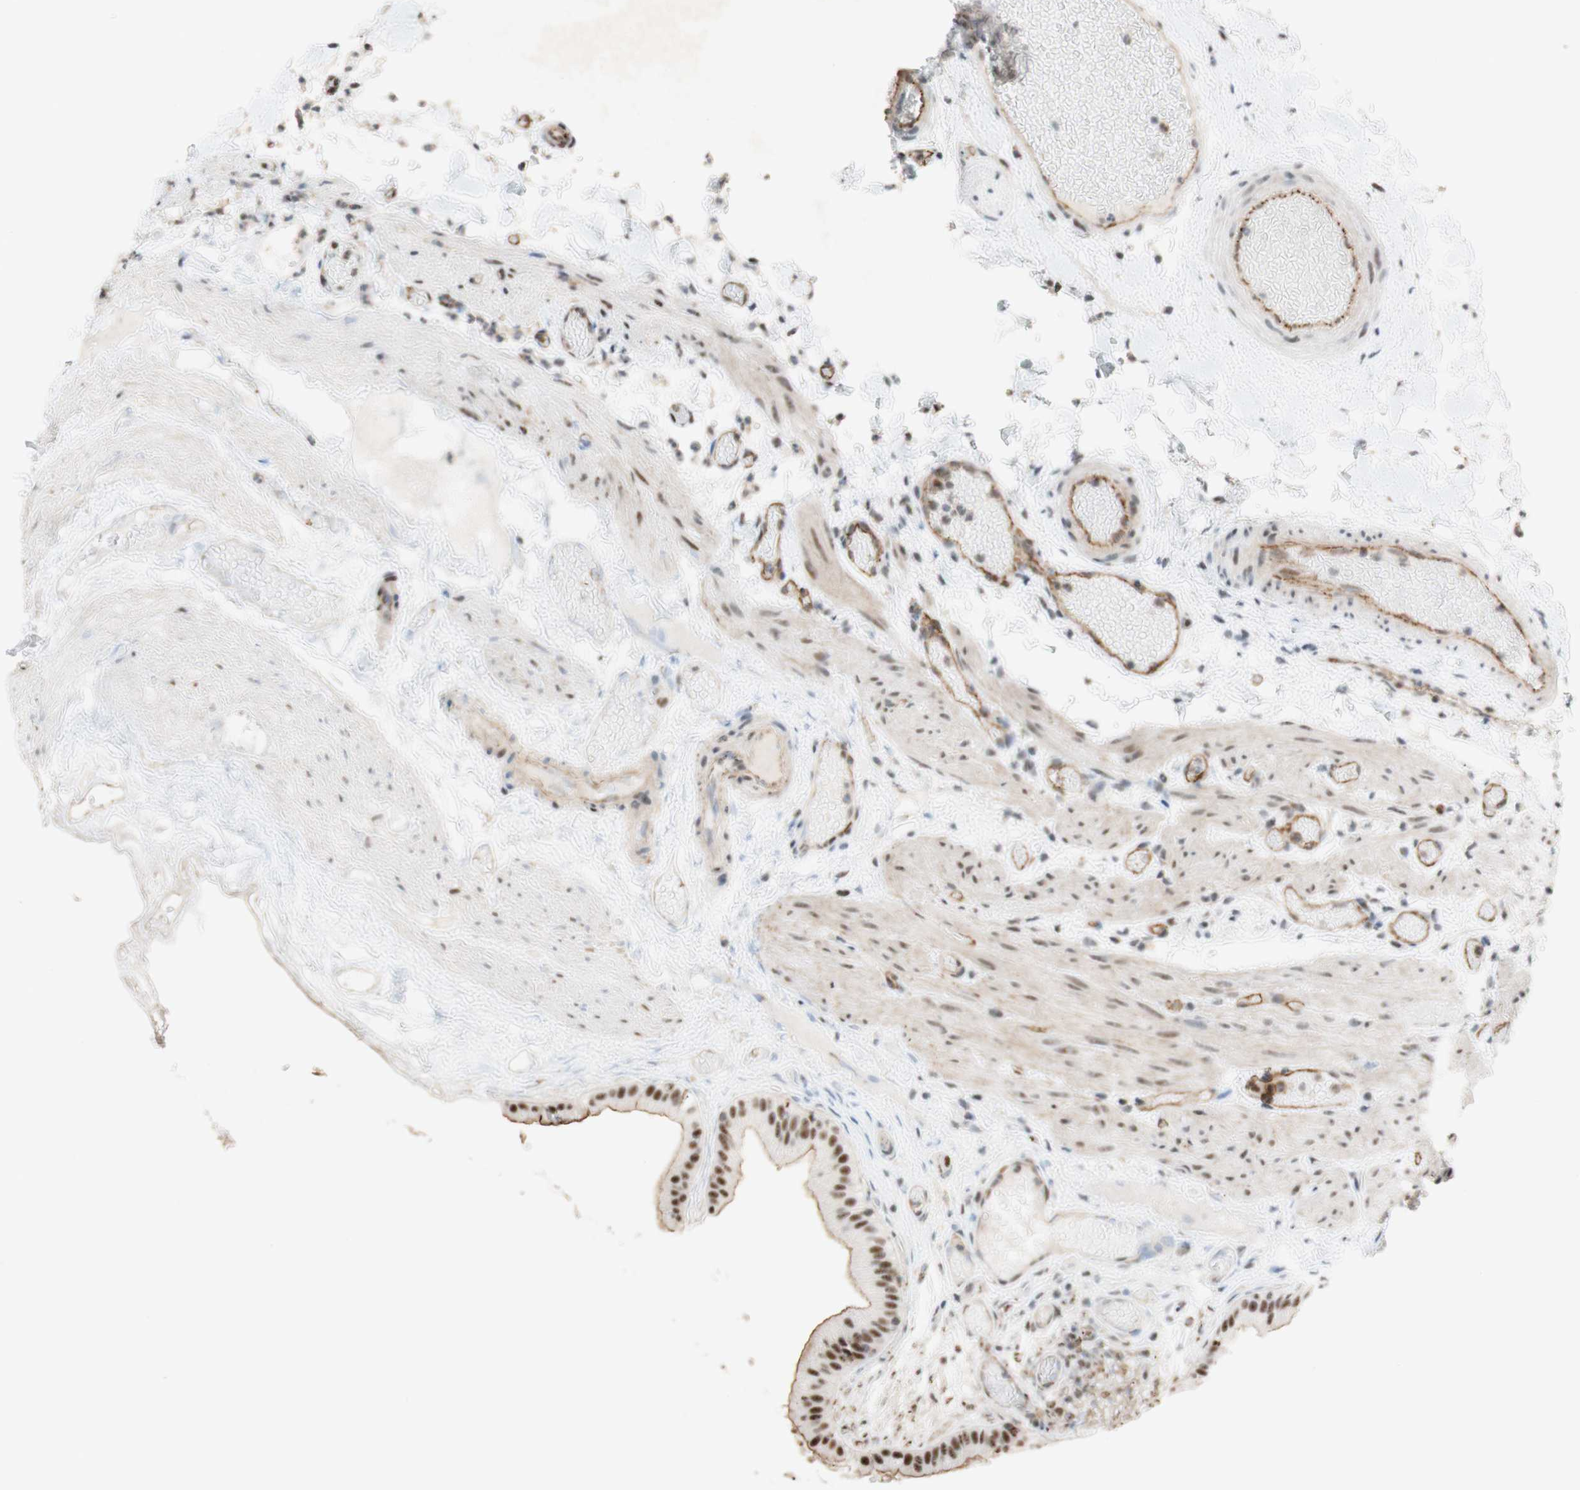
{"staining": {"intensity": "strong", "quantity": ">75%", "location": "nuclear"}, "tissue": "gallbladder", "cell_type": "Glandular cells", "image_type": "normal", "snomed": [{"axis": "morphology", "description": "Normal tissue, NOS"}, {"axis": "topography", "description": "Gallbladder"}], "caption": "The histopathology image exhibits staining of benign gallbladder, revealing strong nuclear protein staining (brown color) within glandular cells. (Stains: DAB in brown, nuclei in blue, Microscopy: brightfield microscopy at high magnification).", "gene": "SAP18", "patient": {"sex": "female", "age": 26}}